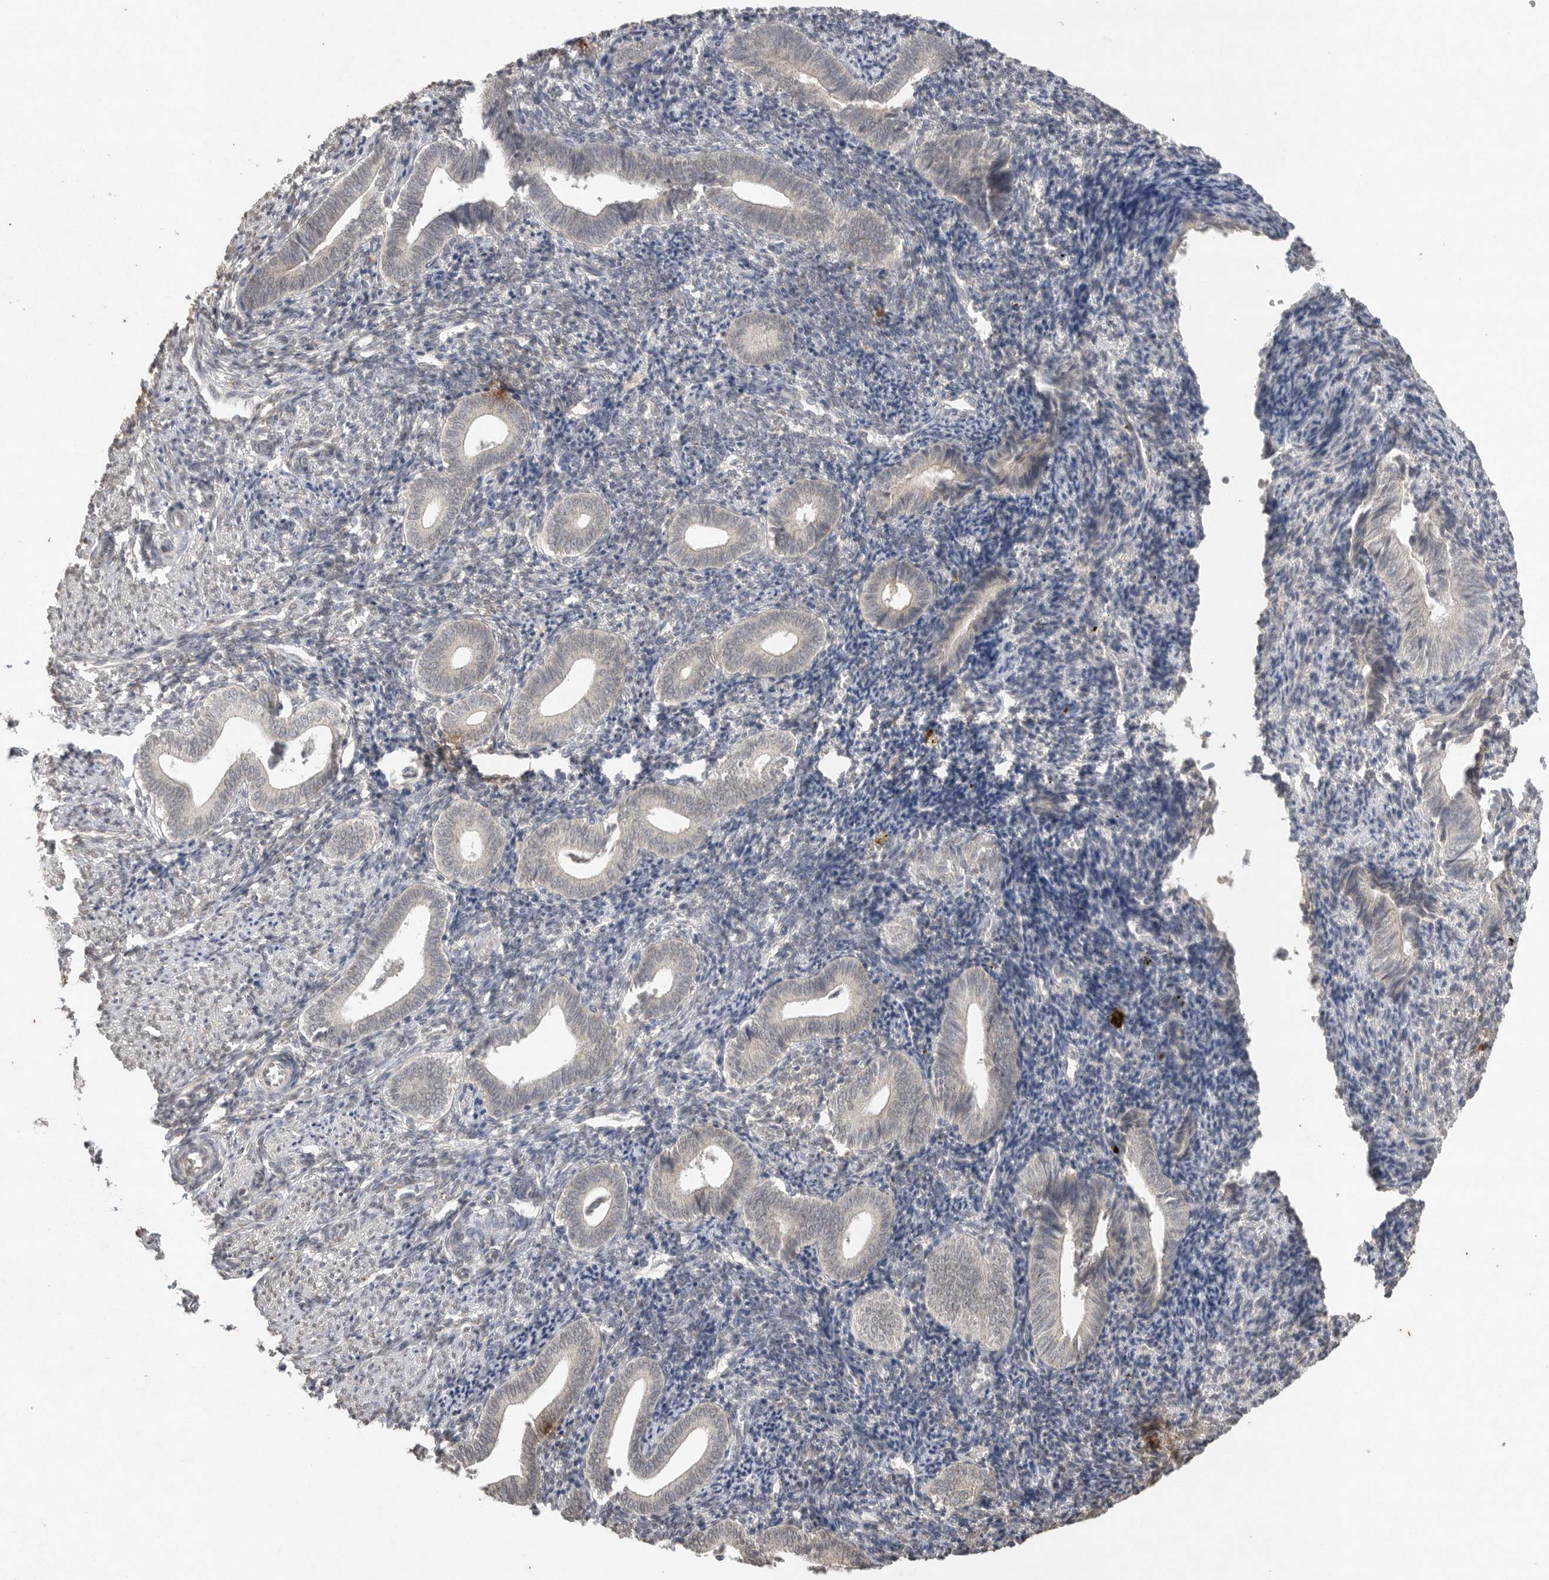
{"staining": {"intensity": "negative", "quantity": "none", "location": "none"}, "tissue": "endometrium", "cell_type": "Cells in endometrial stroma", "image_type": "normal", "snomed": [{"axis": "morphology", "description": "Normal tissue, NOS"}, {"axis": "topography", "description": "Uterus"}, {"axis": "topography", "description": "Endometrium"}], "caption": "Cells in endometrial stroma are negative for brown protein staining in benign endometrium. (Stains: DAB immunohistochemistry with hematoxylin counter stain, Microscopy: brightfield microscopy at high magnification).", "gene": "KLK5", "patient": {"sex": "female", "age": 33}}